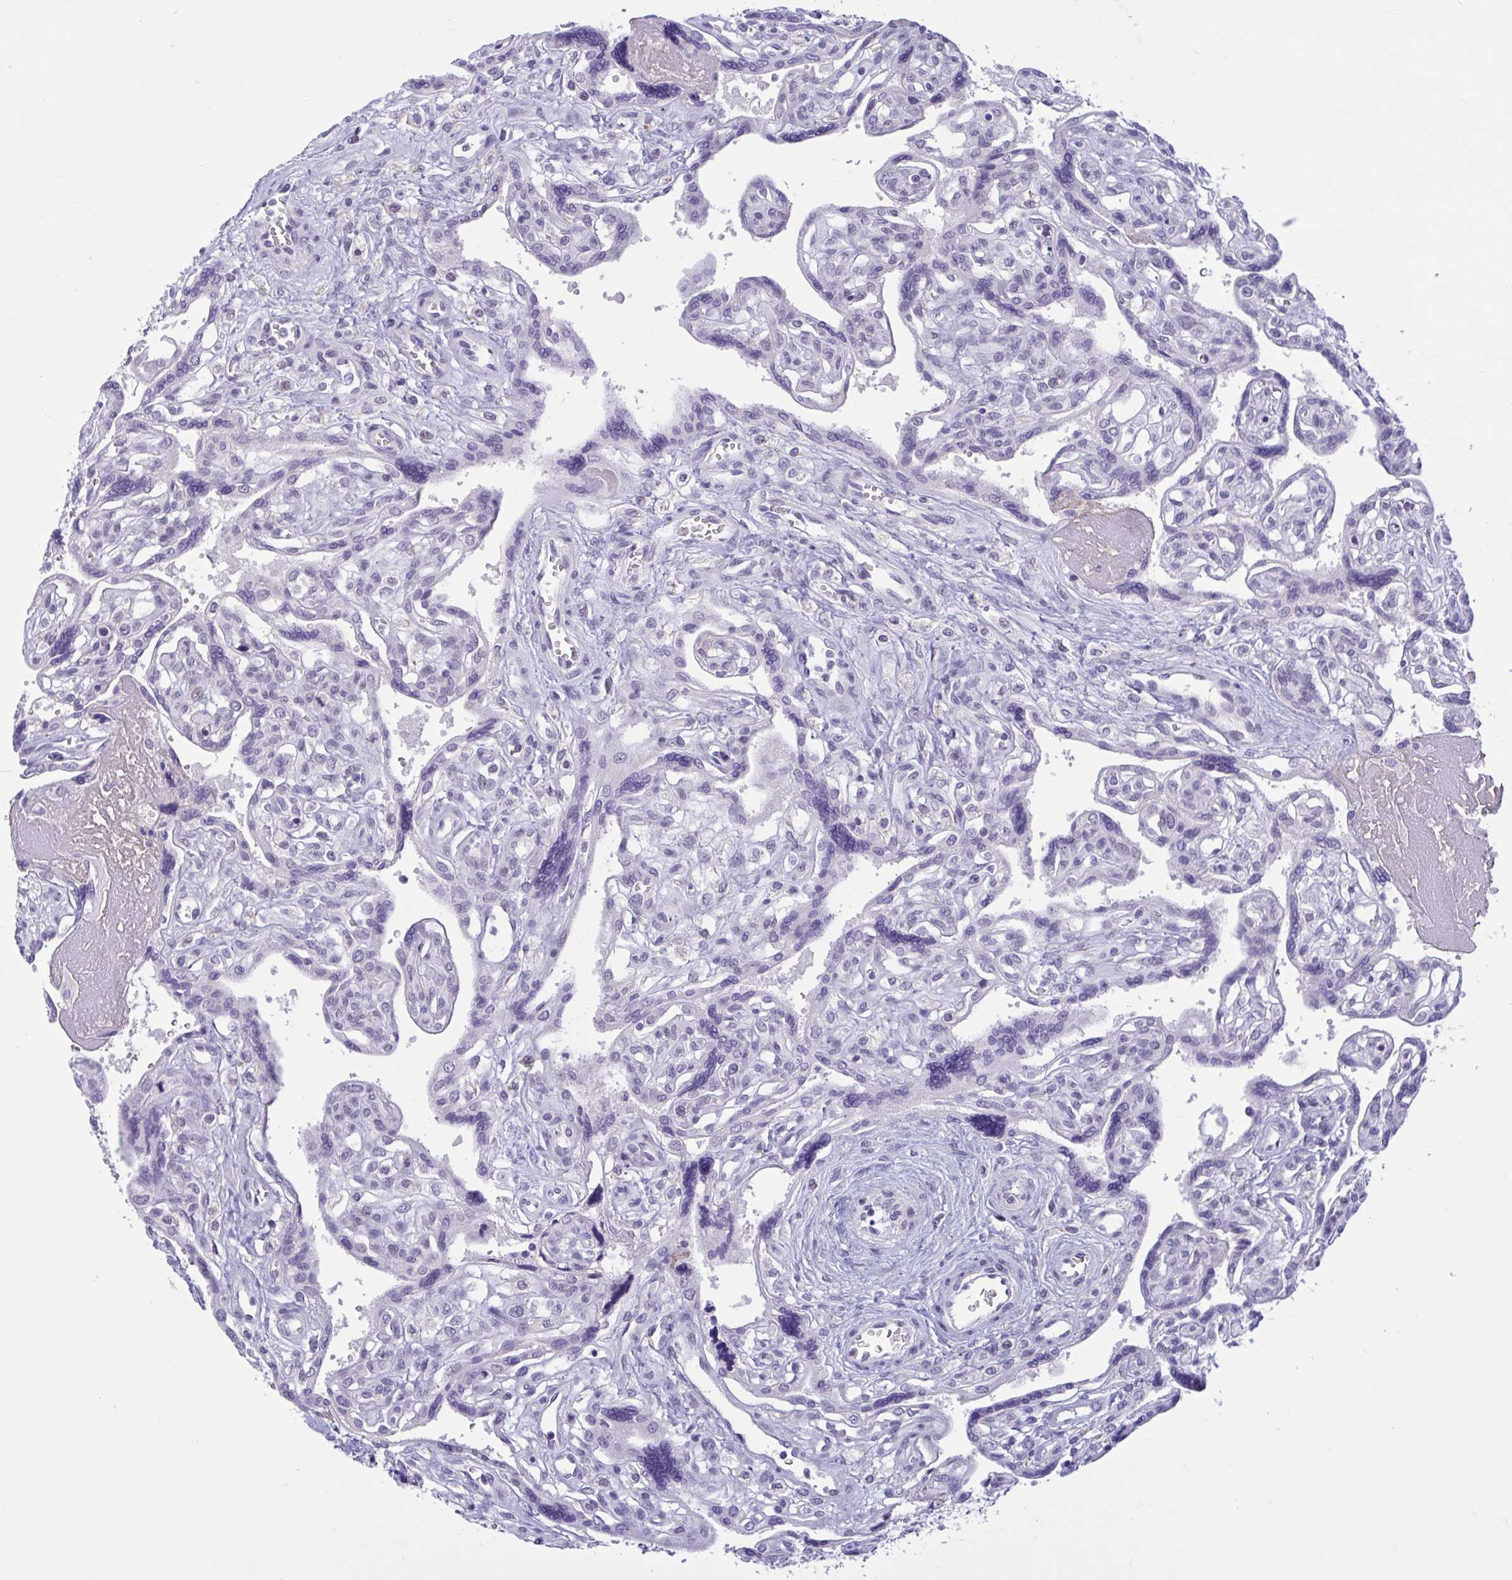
{"staining": {"intensity": "negative", "quantity": "none", "location": "none"}, "tissue": "placenta", "cell_type": "Trophoblastic cells", "image_type": "normal", "snomed": [{"axis": "morphology", "description": "Normal tissue, NOS"}, {"axis": "topography", "description": "Placenta"}], "caption": "Normal placenta was stained to show a protein in brown. There is no significant positivity in trophoblastic cells. (Brightfield microscopy of DAB immunohistochemistry (IHC) at high magnification).", "gene": "CNGB3", "patient": {"sex": "female", "age": 39}}